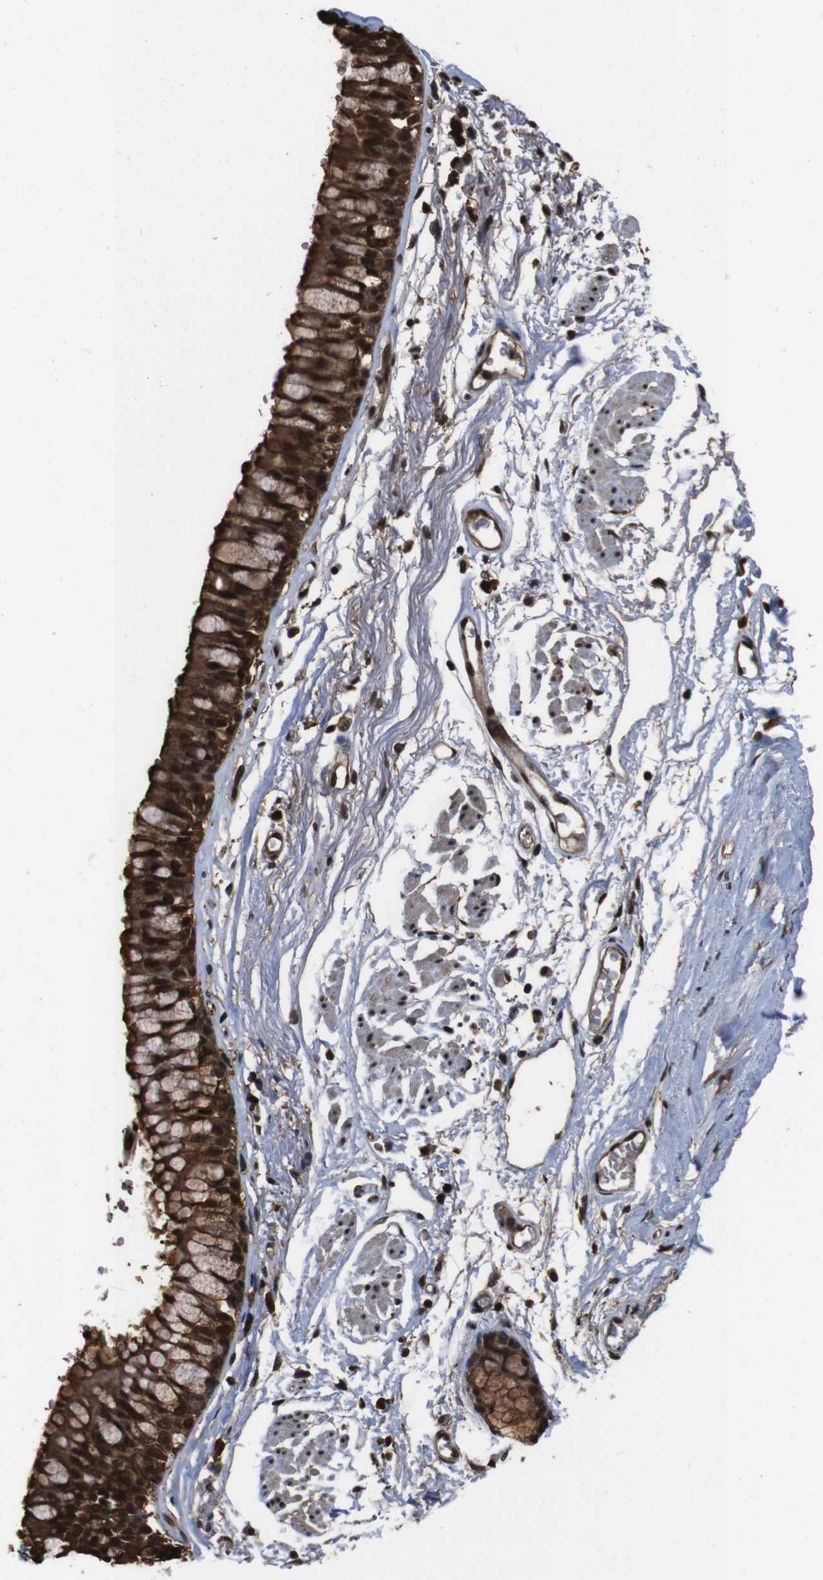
{"staining": {"intensity": "strong", "quantity": ">75%", "location": "cytoplasmic/membranous,nuclear"}, "tissue": "adipose tissue", "cell_type": "Adipocytes", "image_type": "normal", "snomed": [{"axis": "morphology", "description": "Normal tissue, NOS"}, {"axis": "topography", "description": "Cartilage tissue"}, {"axis": "topography", "description": "Bronchus"}], "caption": "Immunohistochemistry (IHC) photomicrograph of unremarkable adipose tissue: adipose tissue stained using IHC demonstrates high levels of strong protein expression localized specifically in the cytoplasmic/membranous,nuclear of adipocytes, appearing as a cytoplasmic/membranous,nuclear brown color.", "gene": "VCP", "patient": {"sex": "female", "age": 73}}